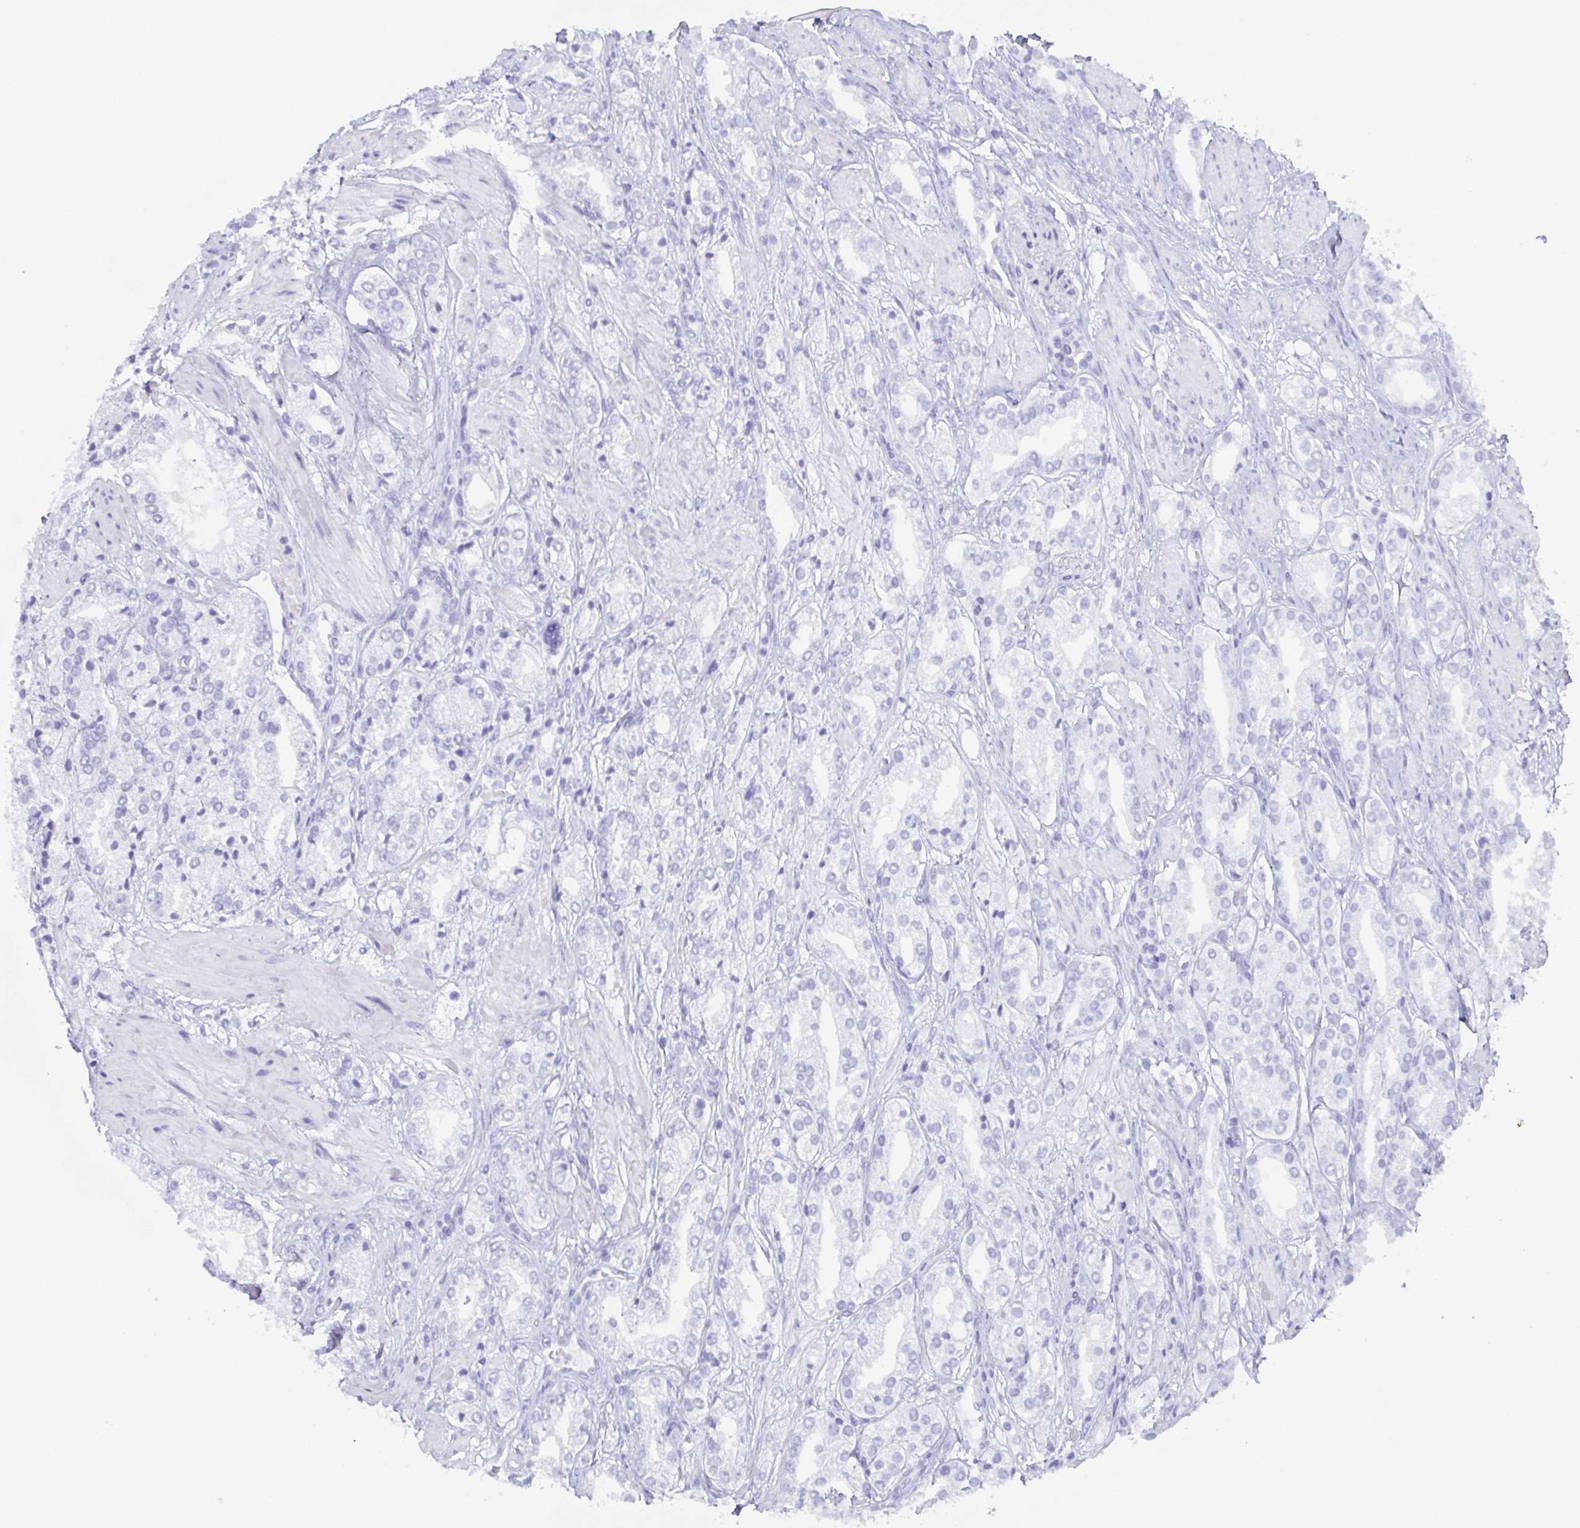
{"staining": {"intensity": "negative", "quantity": "none", "location": "none"}, "tissue": "prostate cancer", "cell_type": "Tumor cells", "image_type": "cancer", "snomed": [{"axis": "morphology", "description": "Adenocarcinoma, High grade"}, {"axis": "topography", "description": "Prostate"}], "caption": "High magnification brightfield microscopy of prostate cancer stained with DAB (3,3'-diaminobenzidine) (brown) and counterstained with hematoxylin (blue): tumor cells show no significant expression.", "gene": "POU2F3", "patient": {"sex": "male", "age": 68}}